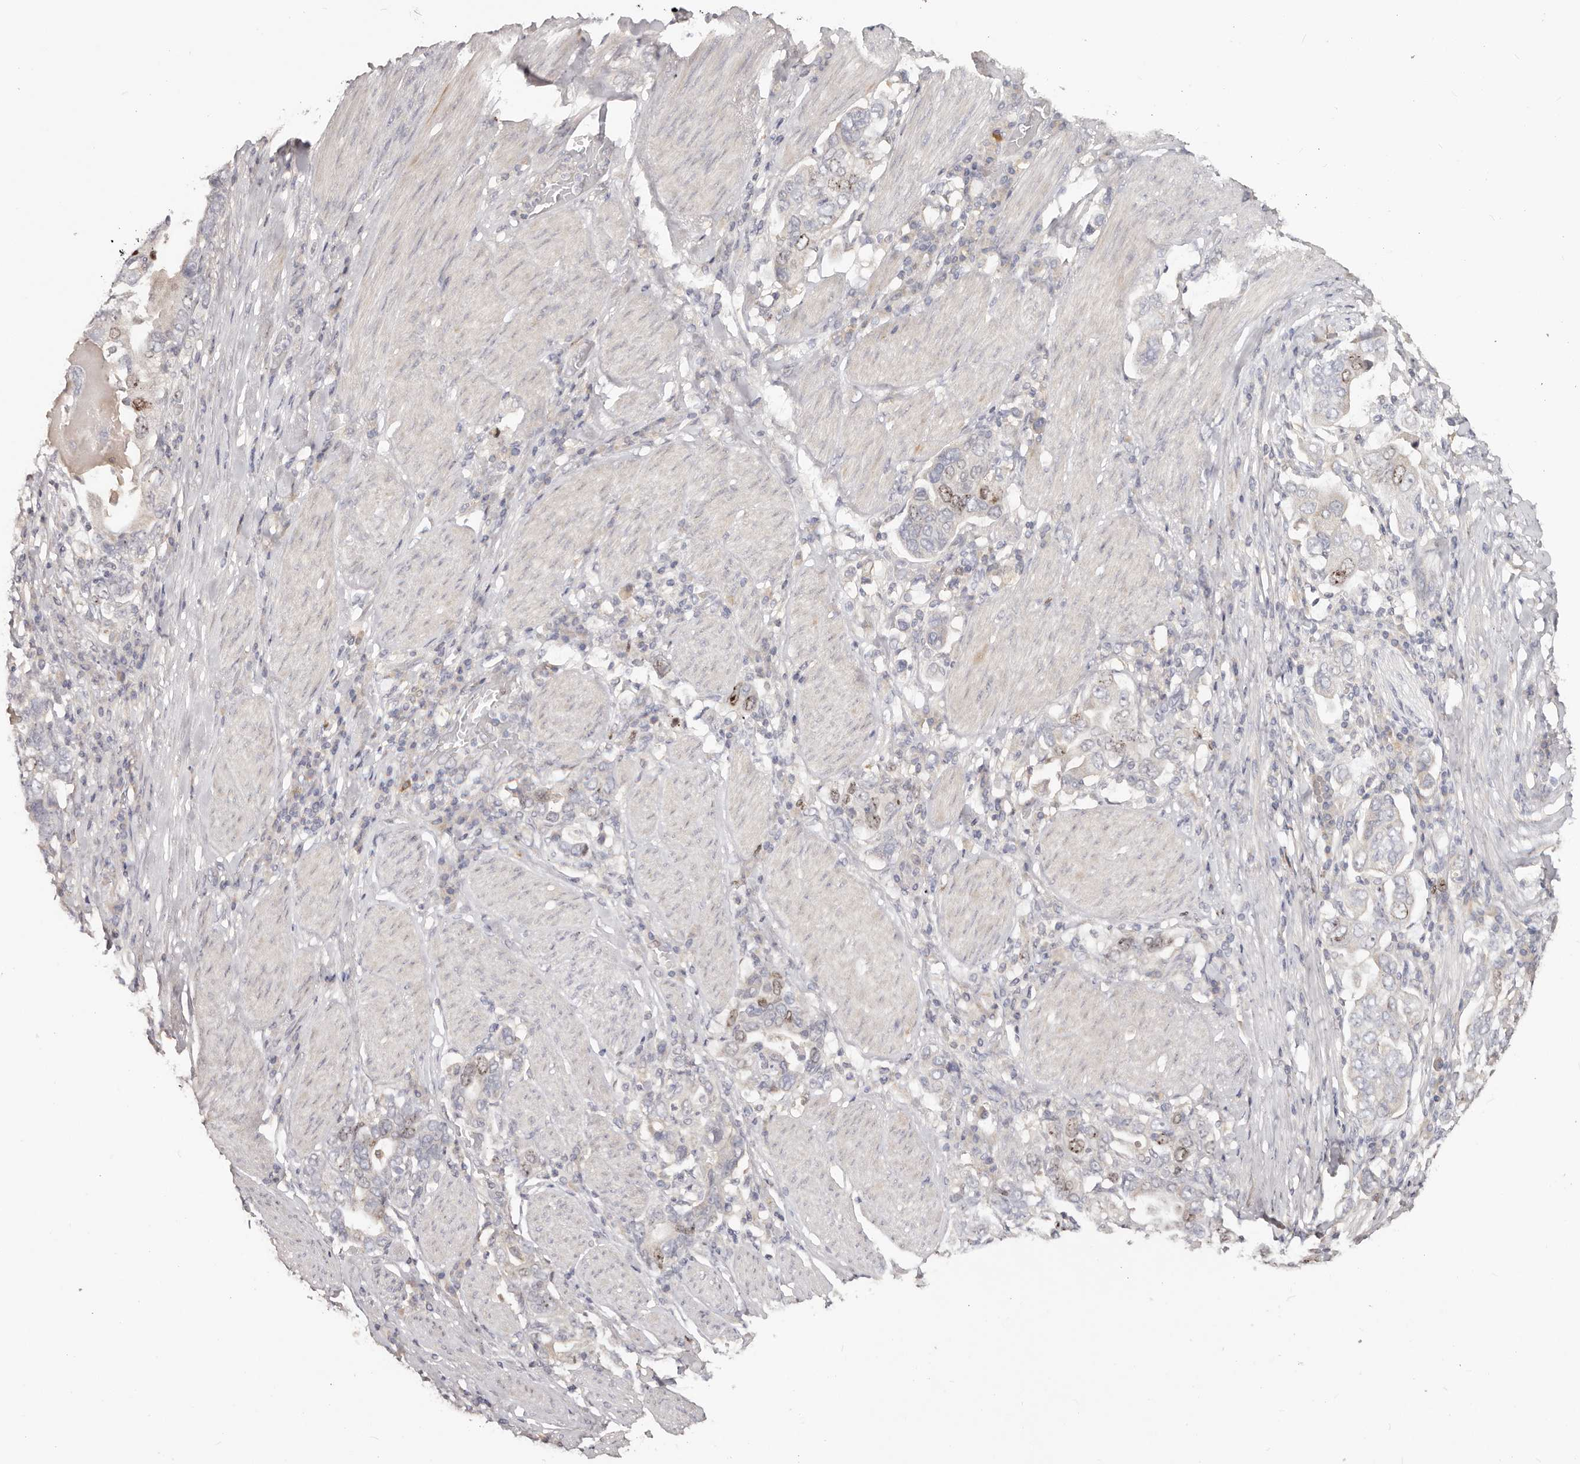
{"staining": {"intensity": "moderate", "quantity": "<25%", "location": "nuclear"}, "tissue": "stomach cancer", "cell_type": "Tumor cells", "image_type": "cancer", "snomed": [{"axis": "morphology", "description": "Adenocarcinoma, NOS"}, {"axis": "topography", "description": "Stomach, upper"}], "caption": "Moderate nuclear protein staining is present in about <25% of tumor cells in stomach adenocarcinoma. (brown staining indicates protein expression, while blue staining denotes nuclei).", "gene": "CCDC190", "patient": {"sex": "male", "age": 62}}